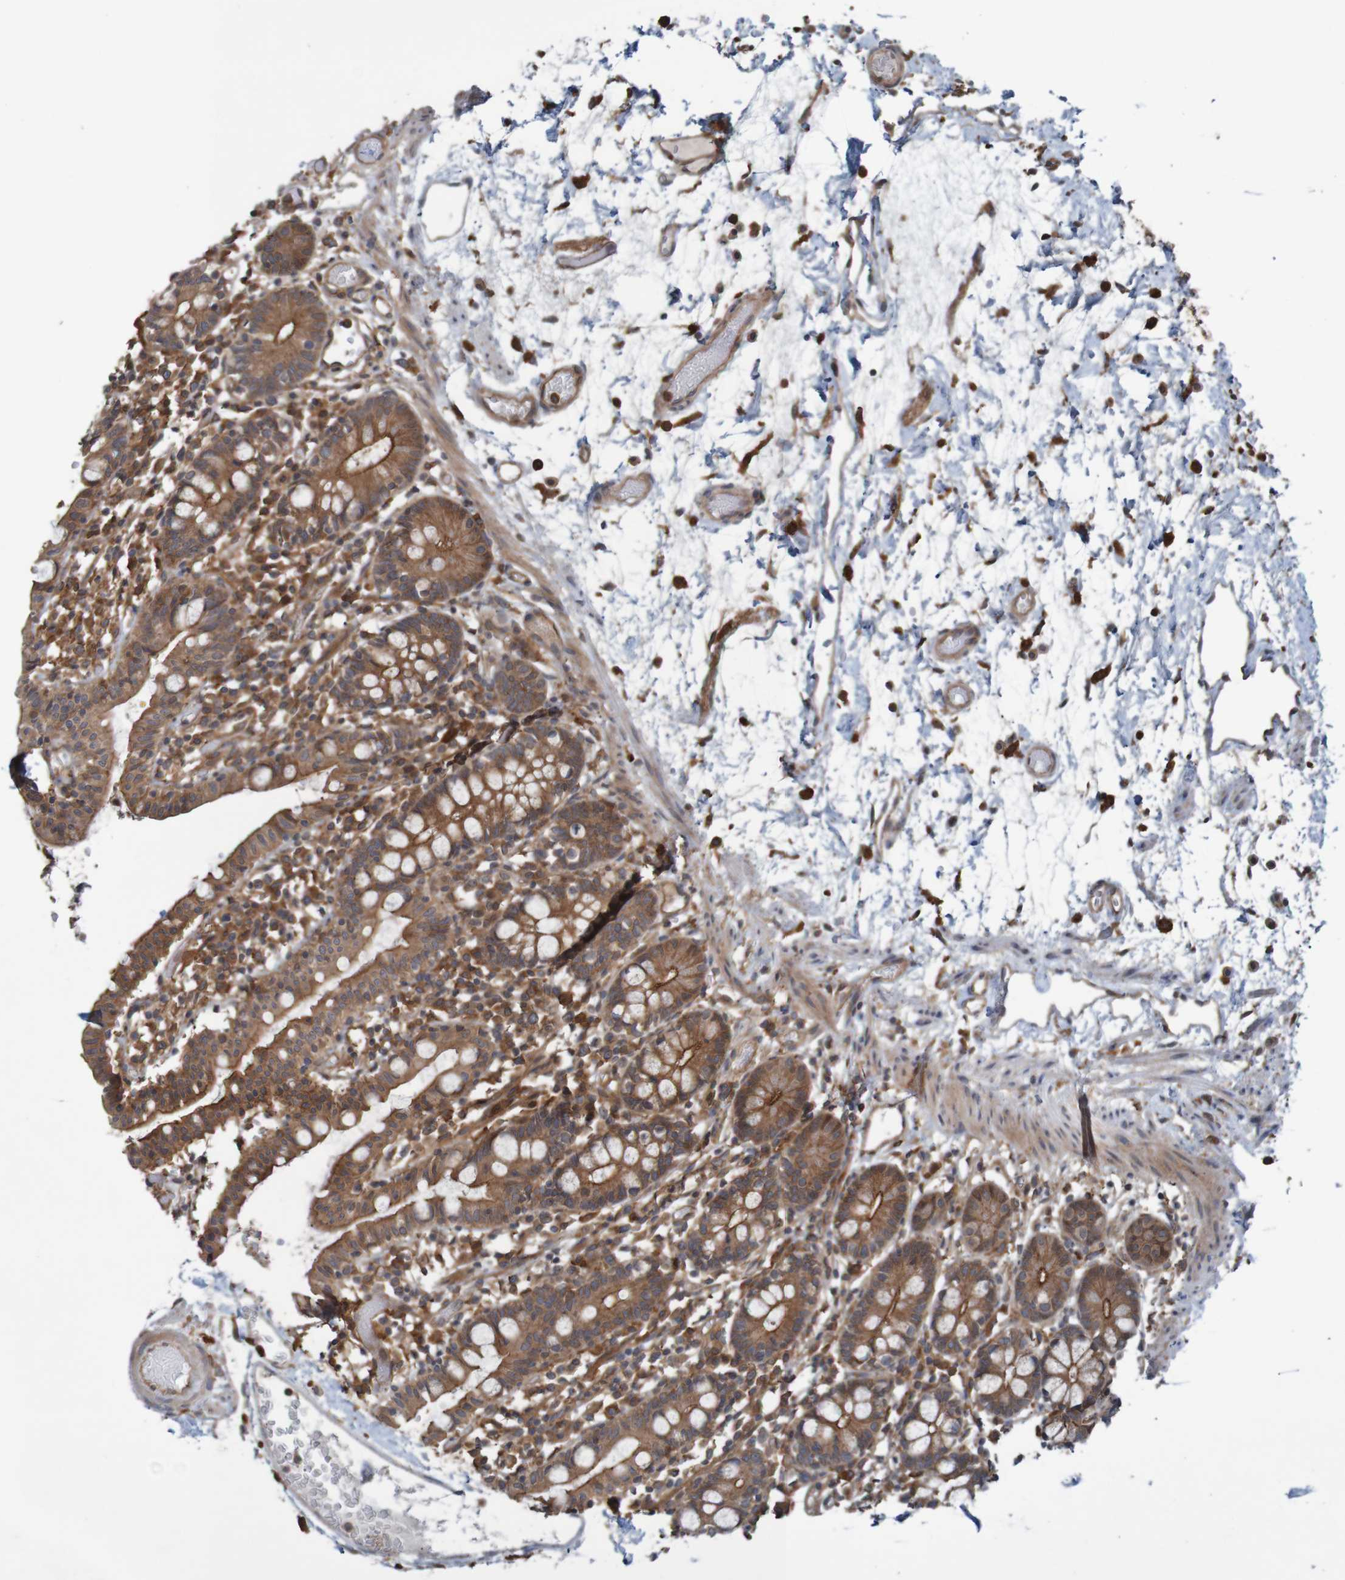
{"staining": {"intensity": "moderate", "quantity": ">75%", "location": "cytoplasmic/membranous"}, "tissue": "small intestine", "cell_type": "Glandular cells", "image_type": "normal", "snomed": [{"axis": "morphology", "description": "Normal tissue, NOS"}, {"axis": "morphology", "description": "Cystadenocarcinoma, serous, Metastatic site"}, {"axis": "topography", "description": "Small intestine"}], "caption": "This micrograph demonstrates immunohistochemistry (IHC) staining of normal human small intestine, with medium moderate cytoplasmic/membranous expression in approximately >75% of glandular cells.", "gene": "ARHGEF11", "patient": {"sex": "female", "age": 61}}